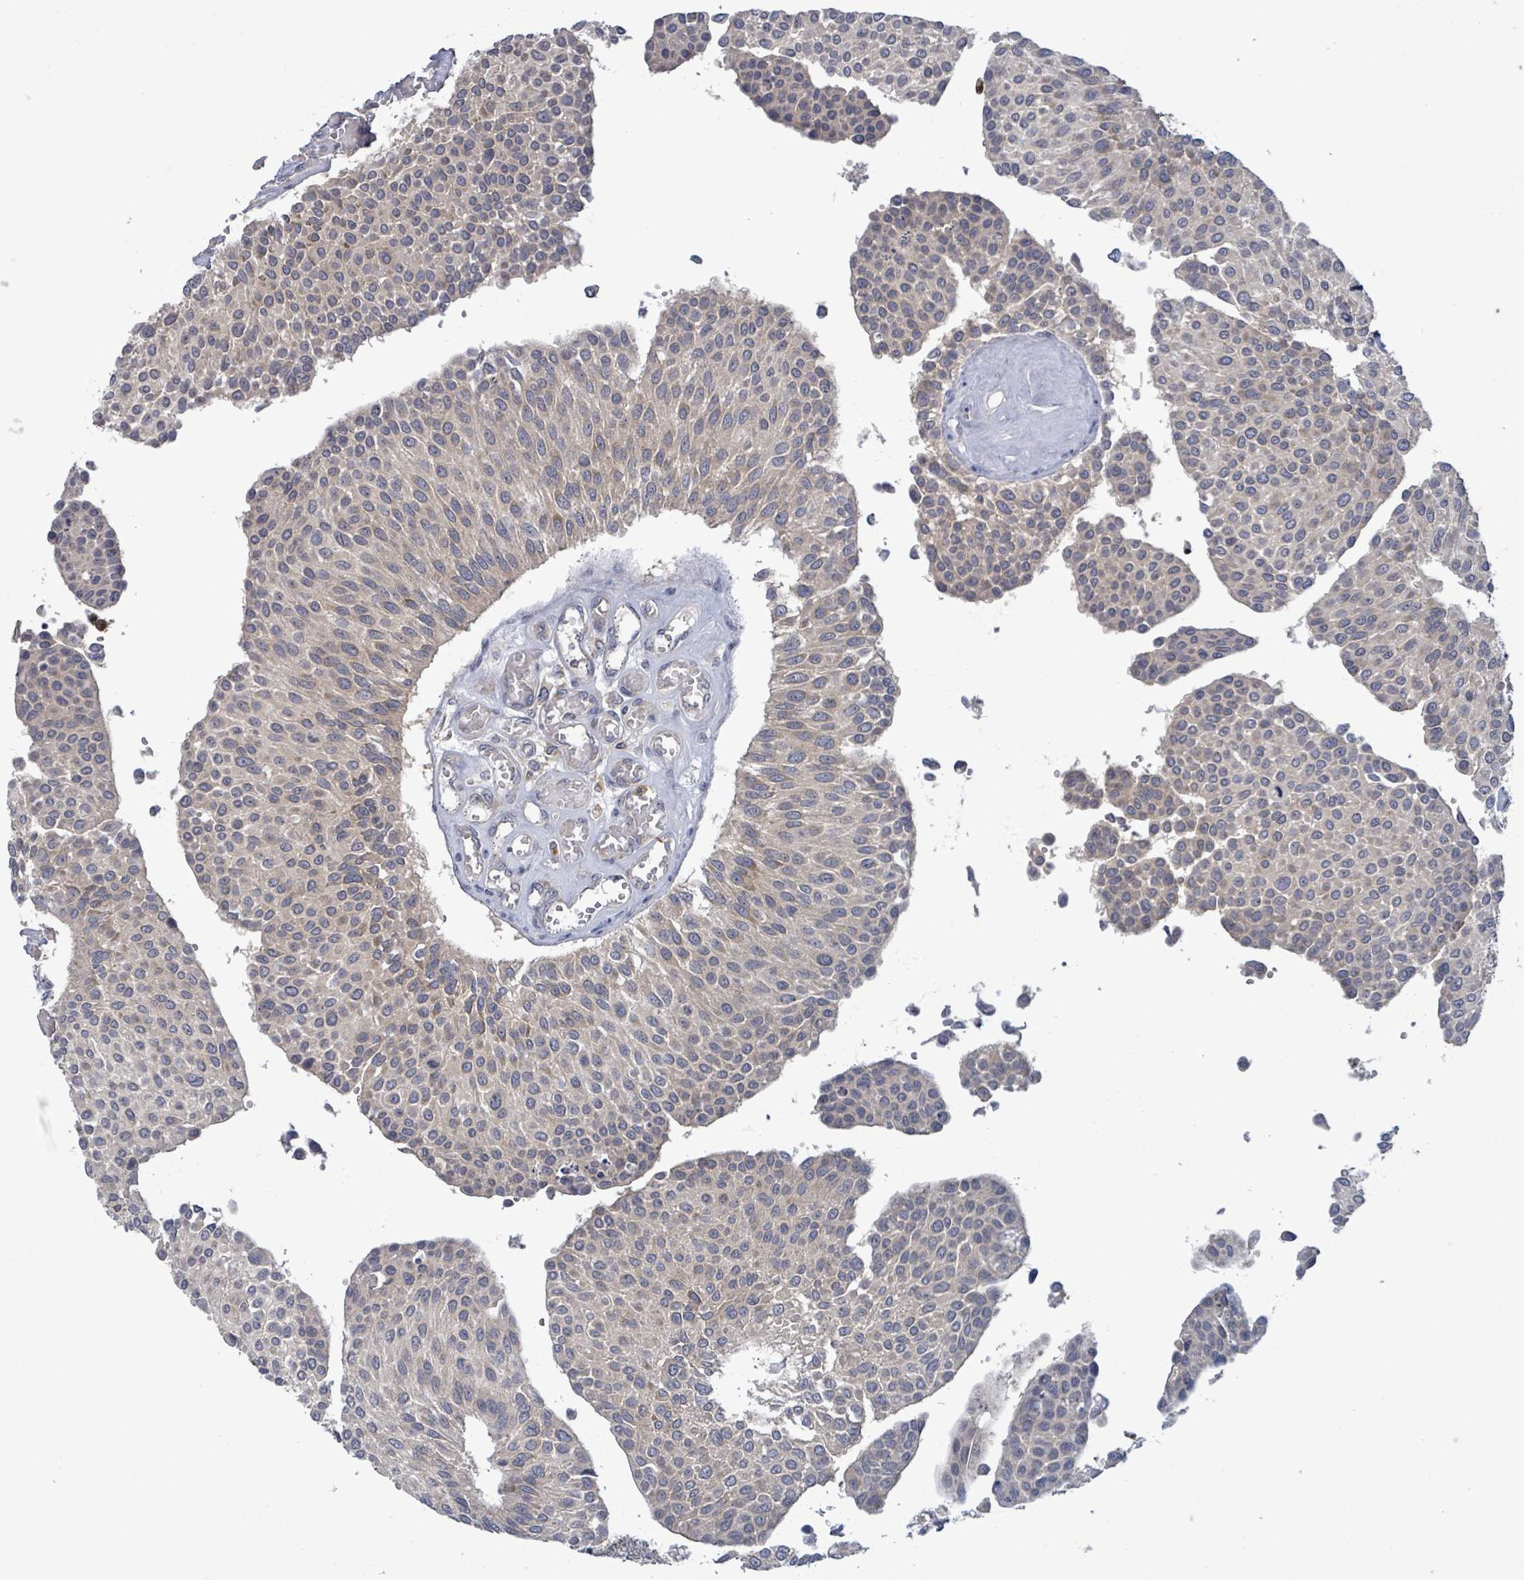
{"staining": {"intensity": "negative", "quantity": "none", "location": "none"}, "tissue": "urothelial cancer", "cell_type": "Tumor cells", "image_type": "cancer", "snomed": [{"axis": "morphology", "description": "Urothelial carcinoma, NOS"}, {"axis": "topography", "description": "Urinary bladder"}], "caption": "Immunohistochemistry (IHC) image of human transitional cell carcinoma stained for a protein (brown), which demonstrates no expression in tumor cells.", "gene": "SERPINE3", "patient": {"sex": "male", "age": 55}}